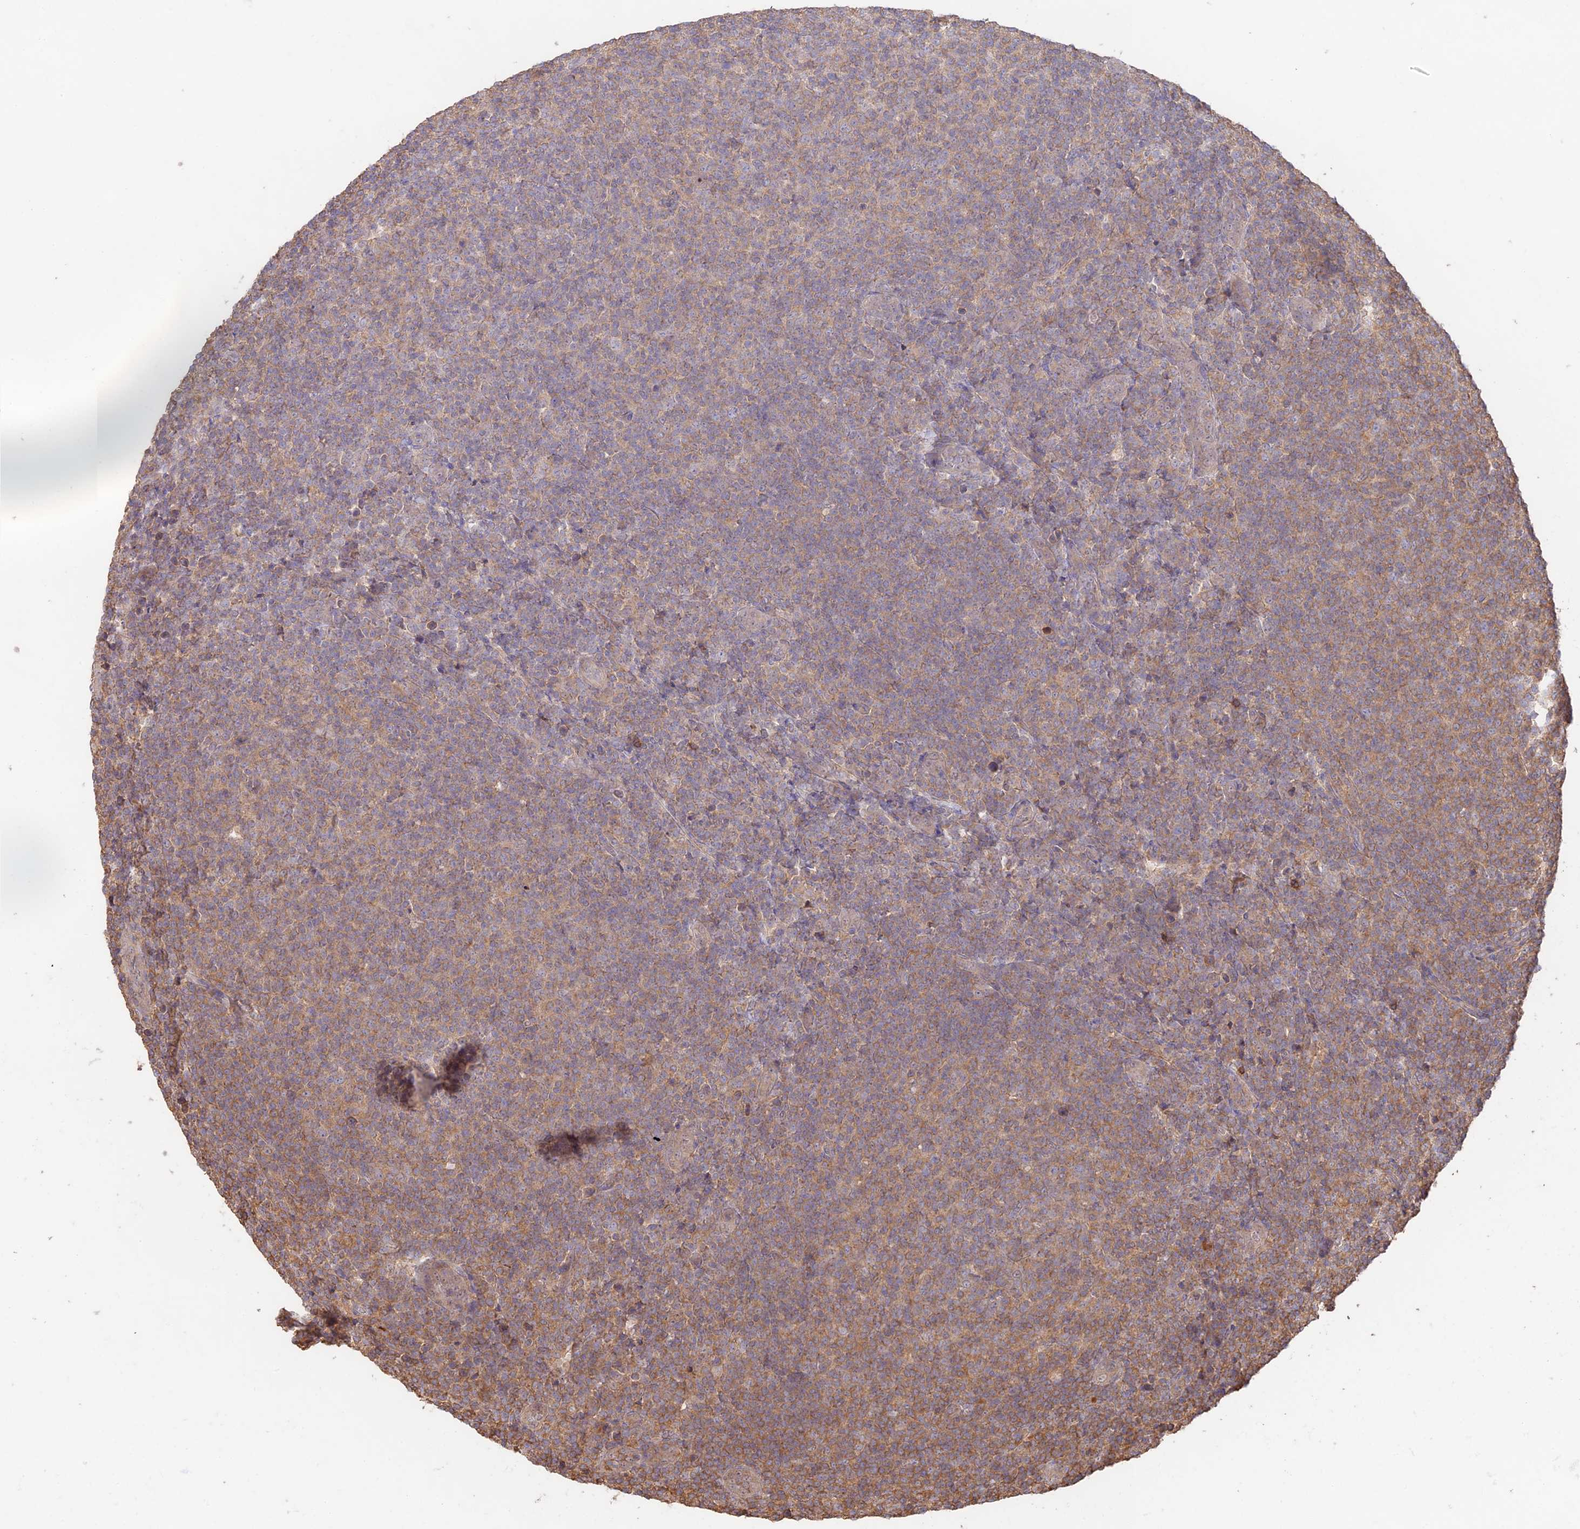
{"staining": {"intensity": "weak", "quantity": ">75%", "location": "cytoplasmic/membranous"}, "tissue": "lymphoma", "cell_type": "Tumor cells", "image_type": "cancer", "snomed": [{"axis": "morphology", "description": "Malignant lymphoma, non-Hodgkin's type, Low grade"}, {"axis": "topography", "description": "Lymph node"}], "caption": "A low amount of weak cytoplasmic/membranous expression is seen in approximately >75% of tumor cells in malignant lymphoma, non-Hodgkin's type (low-grade) tissue. The protein is shown in brown color, while the nuclei are stained blue.", "gene": "CLCF1", "patient": {"sex": "male", "age": 66}}